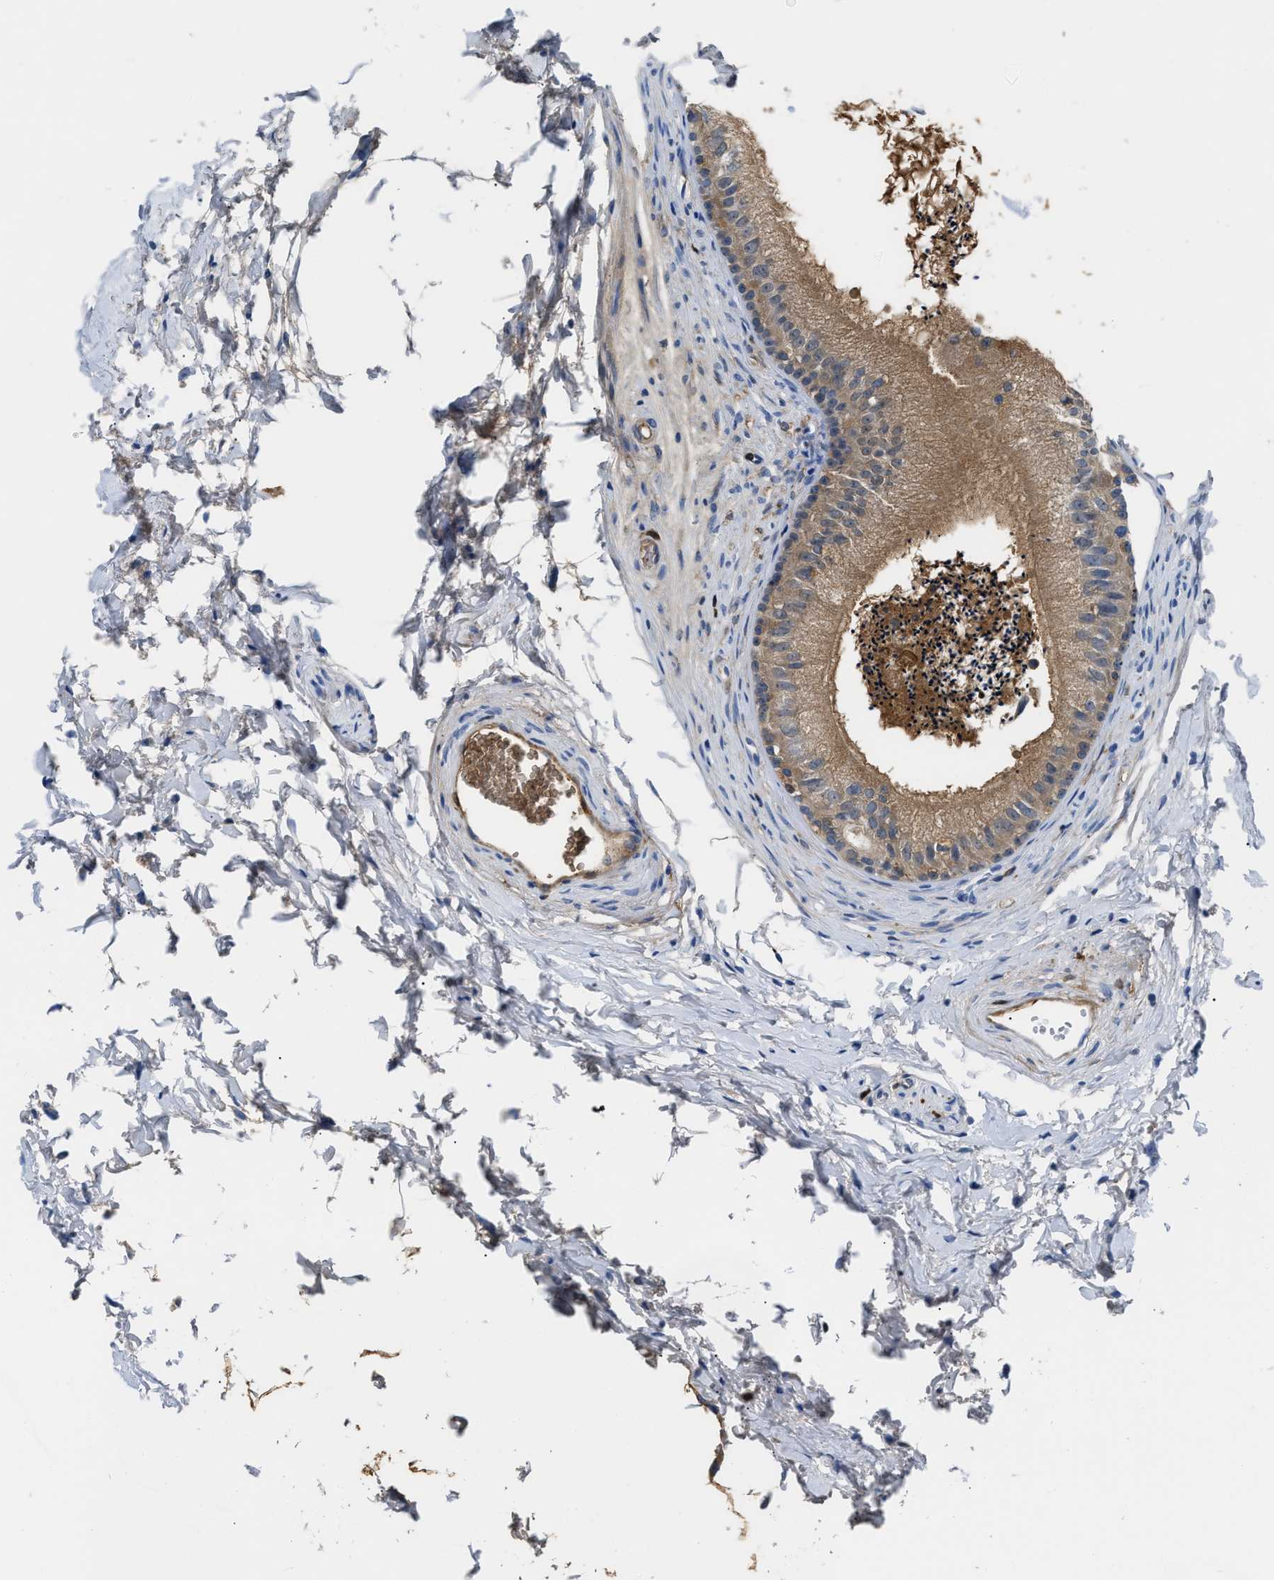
{"staining": {"intensity": "moderate", "quantity": "<25%", "location": "cytoplasmic/membranous"}, "tissue": "epididymis", "cell_type": "Glandular cells", "image_type": "normal", "snomed": [{"axis": "morphology", "description": "Normal tissue, NOS"}, {"axis": "topography", "description": "Epididymis"}], "caption": "IHC micrograph of unremarkable epididymis: epididymis stained using IHC exhibits low levels of moderate protein expression localized specifically in the cytoplasmic/membranous of glandular cells, appearing as a cytoplasmic/membranous brown color.", "gene": "GC", "patient": {"sex": "male", "age": 56}}